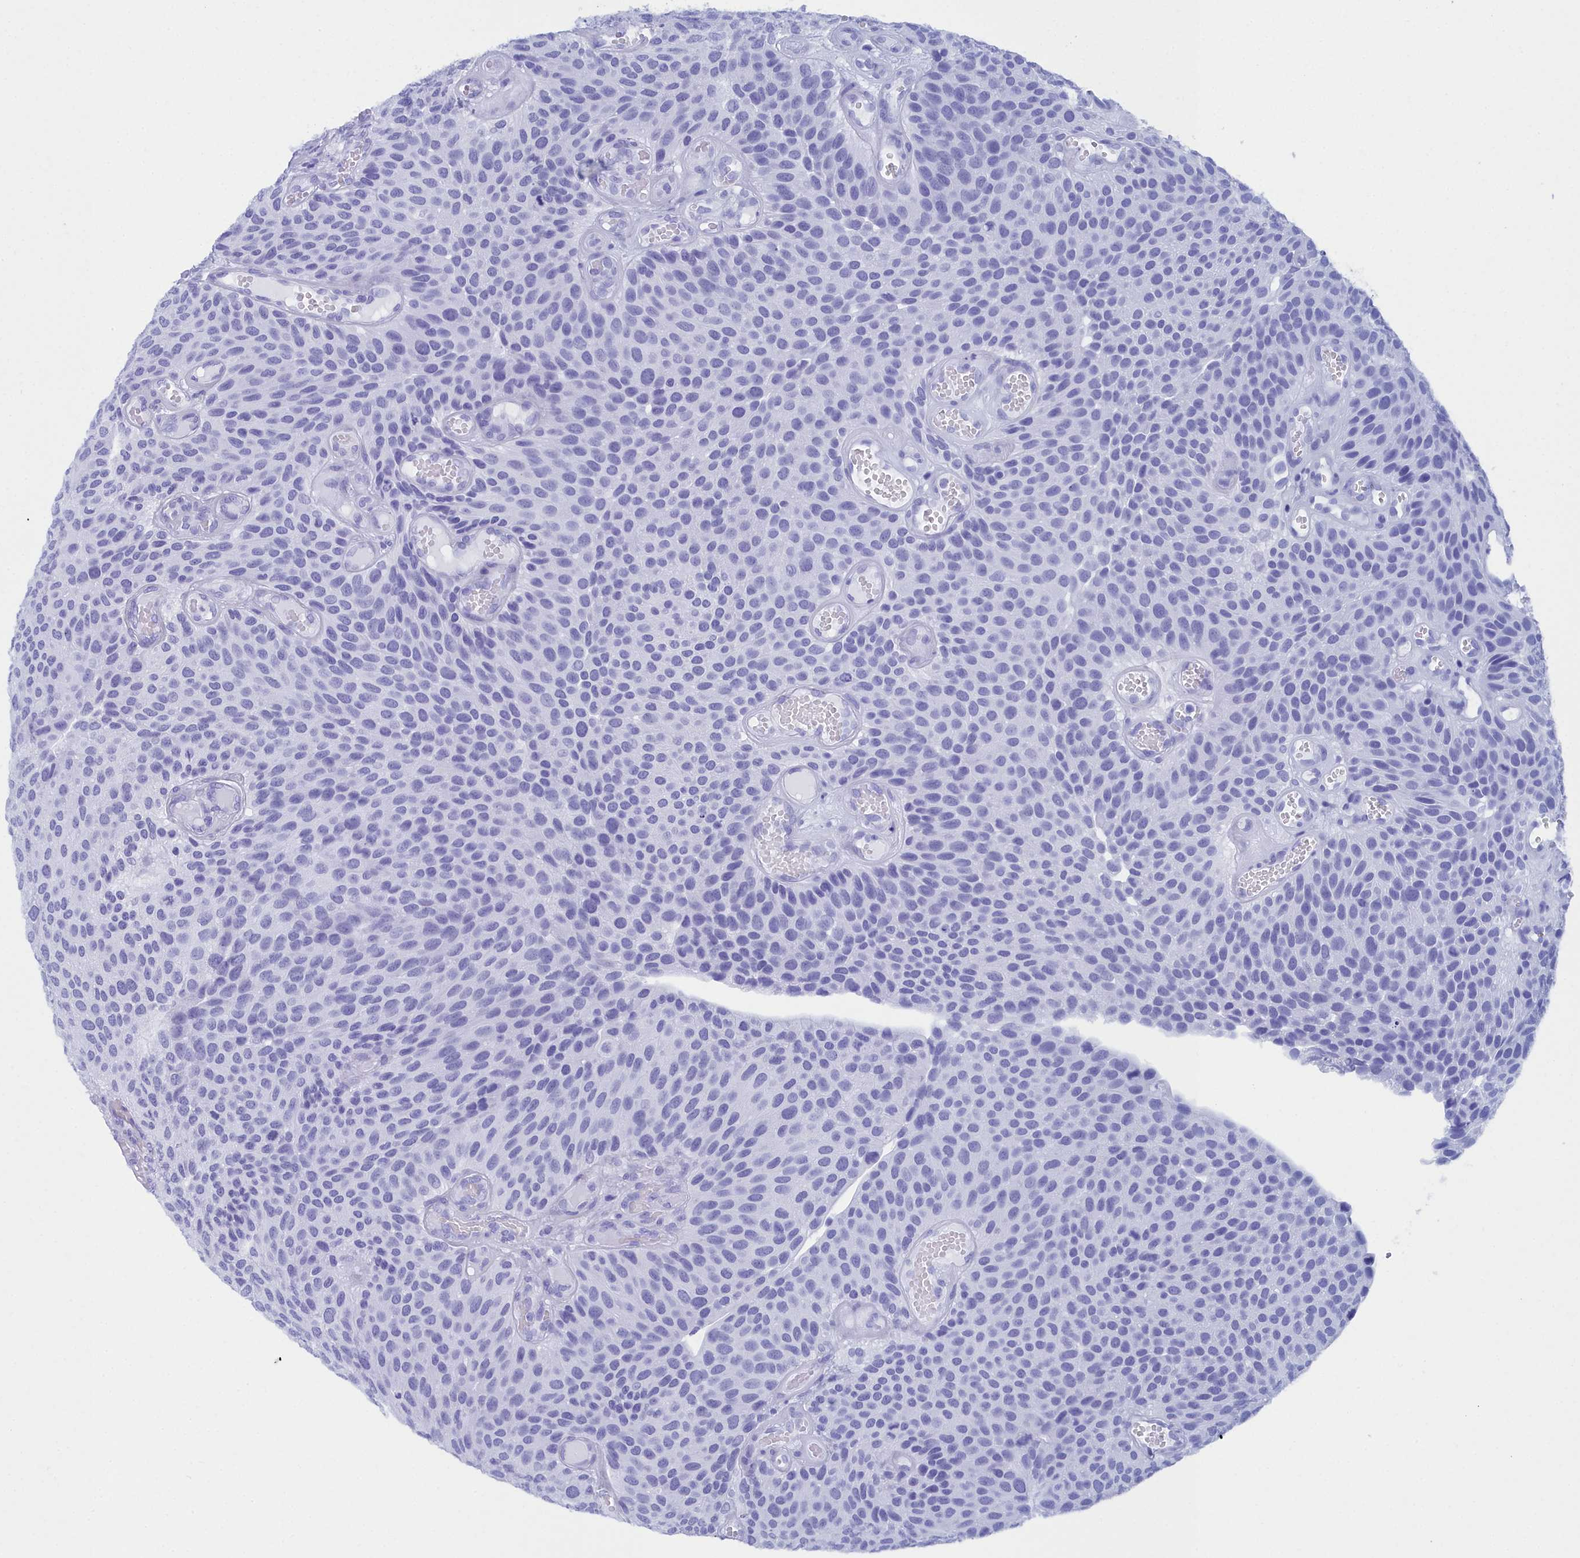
{"staining": {"intensity": "negative", "quantity": "none", "location": "none"}, "tissue": "urothelial cancer", "cell_type": "Tumor cells", "image_type": "cancer", "snomed": [{"axis": "morphology", "description": "Urothelial carcinoma, Low grade"}, {"axis": "topography", "description": "Urinary bladder"}], "caption": "There is no significant staining in tumor cells of low-grade urothelial carcinoma.", "gene": "CCDC97", "patient": {"sex": "male", "age": 89}}